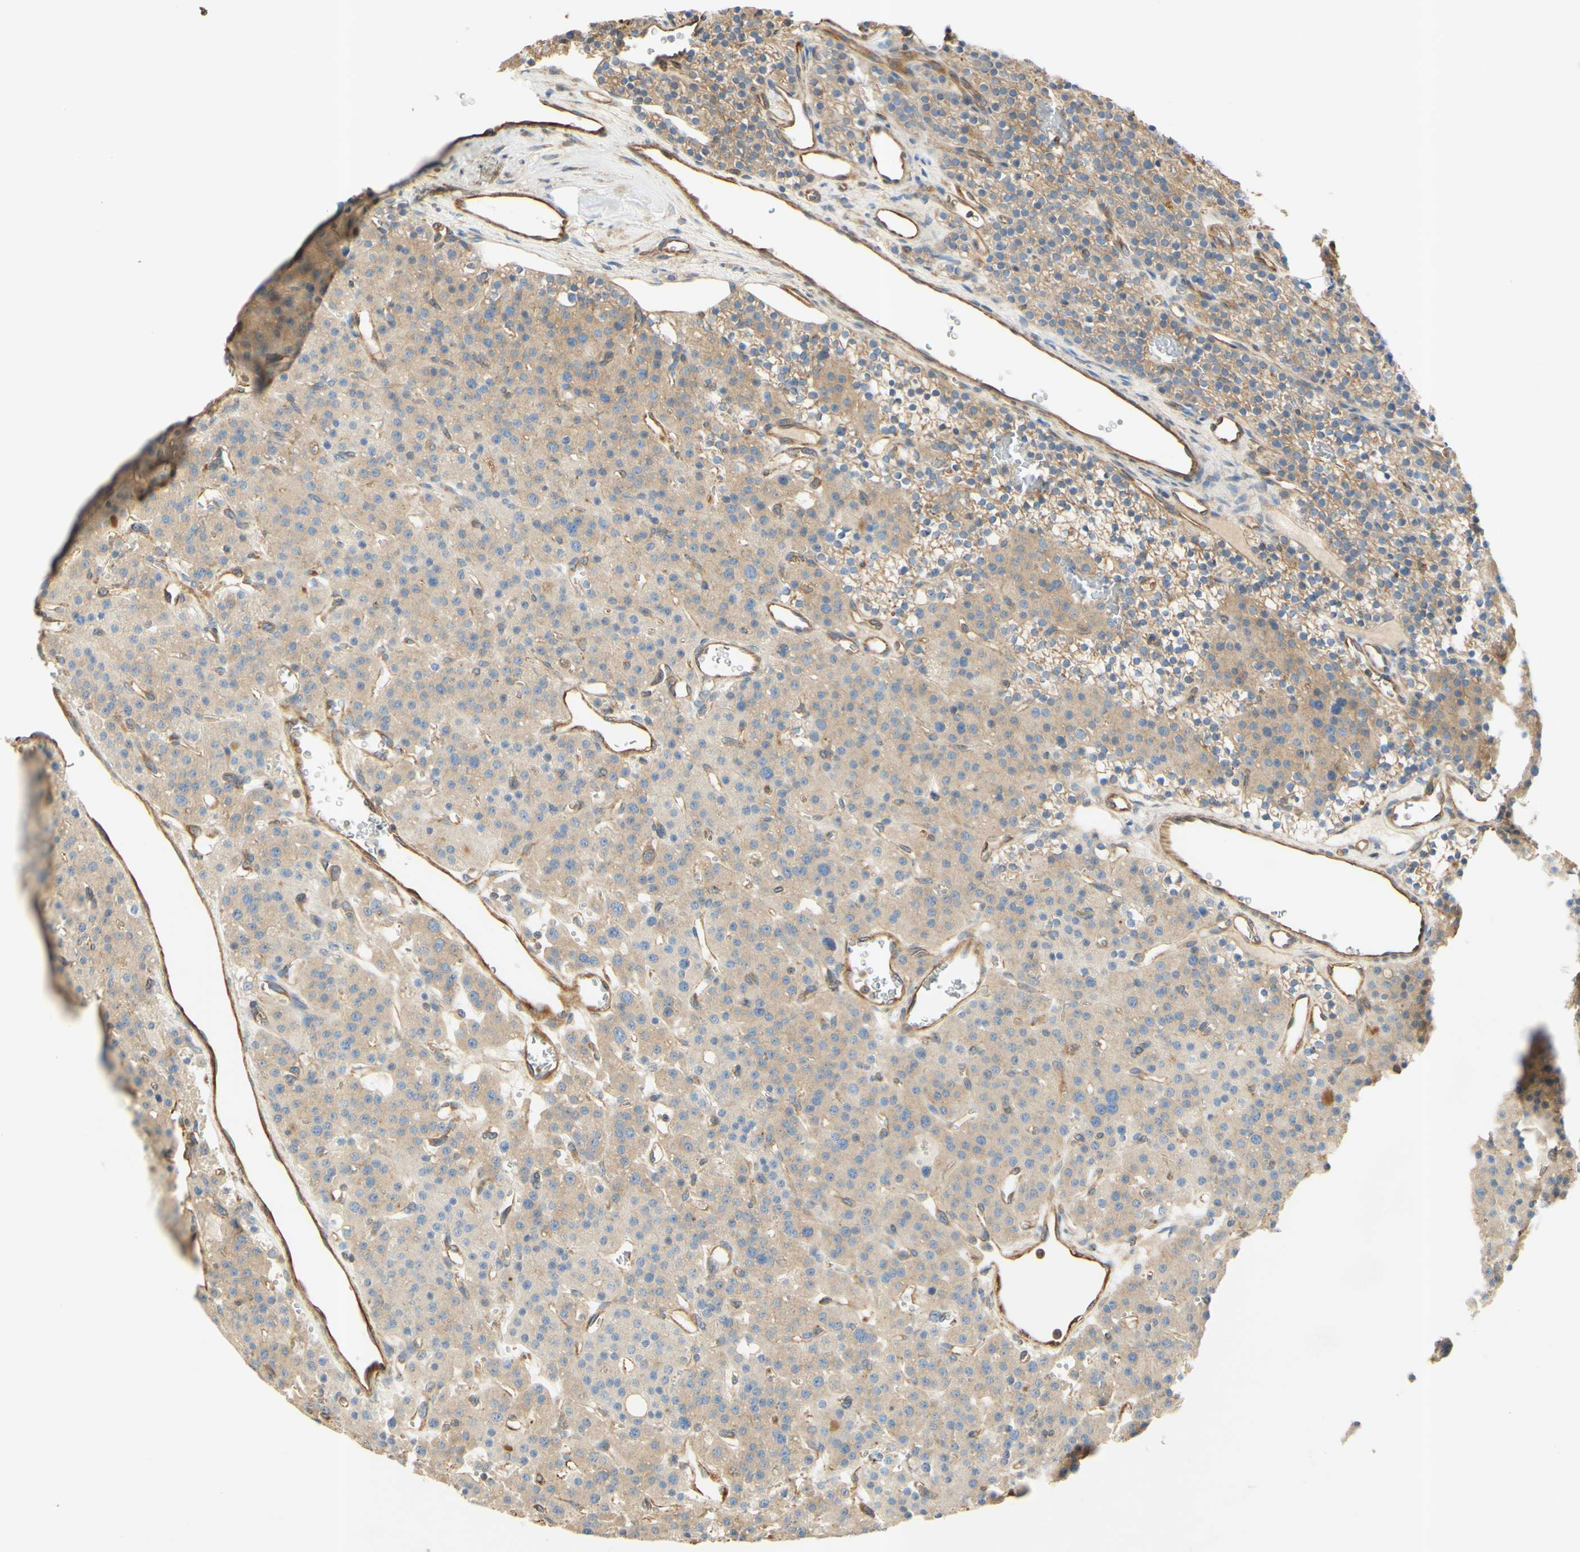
{"staining": {"intensity": "moderate", "quantity": ">75%", "location": "cytoplasmic/membranous"}, "tissue": "parathyroid gland", "cell_type": "Glandular cells", "image_type": "normal", "snomed": [{"axis": "morphology", "description": "Normal tissue, NOS"}, {"axis": "morphology", "description": "Adenoma, NOS"}, {"axis": "topography", "description": "Parathyroid gland"}], "caption": "A micrograph showing moderate cytoplasmic/membranous expression in about >75% of glandular cells in normal parathyroid gland, as visualized by brown immunohistochemical staining.", "gene": "IKBKG", "patient": {"sex": "female", "age": 81}}